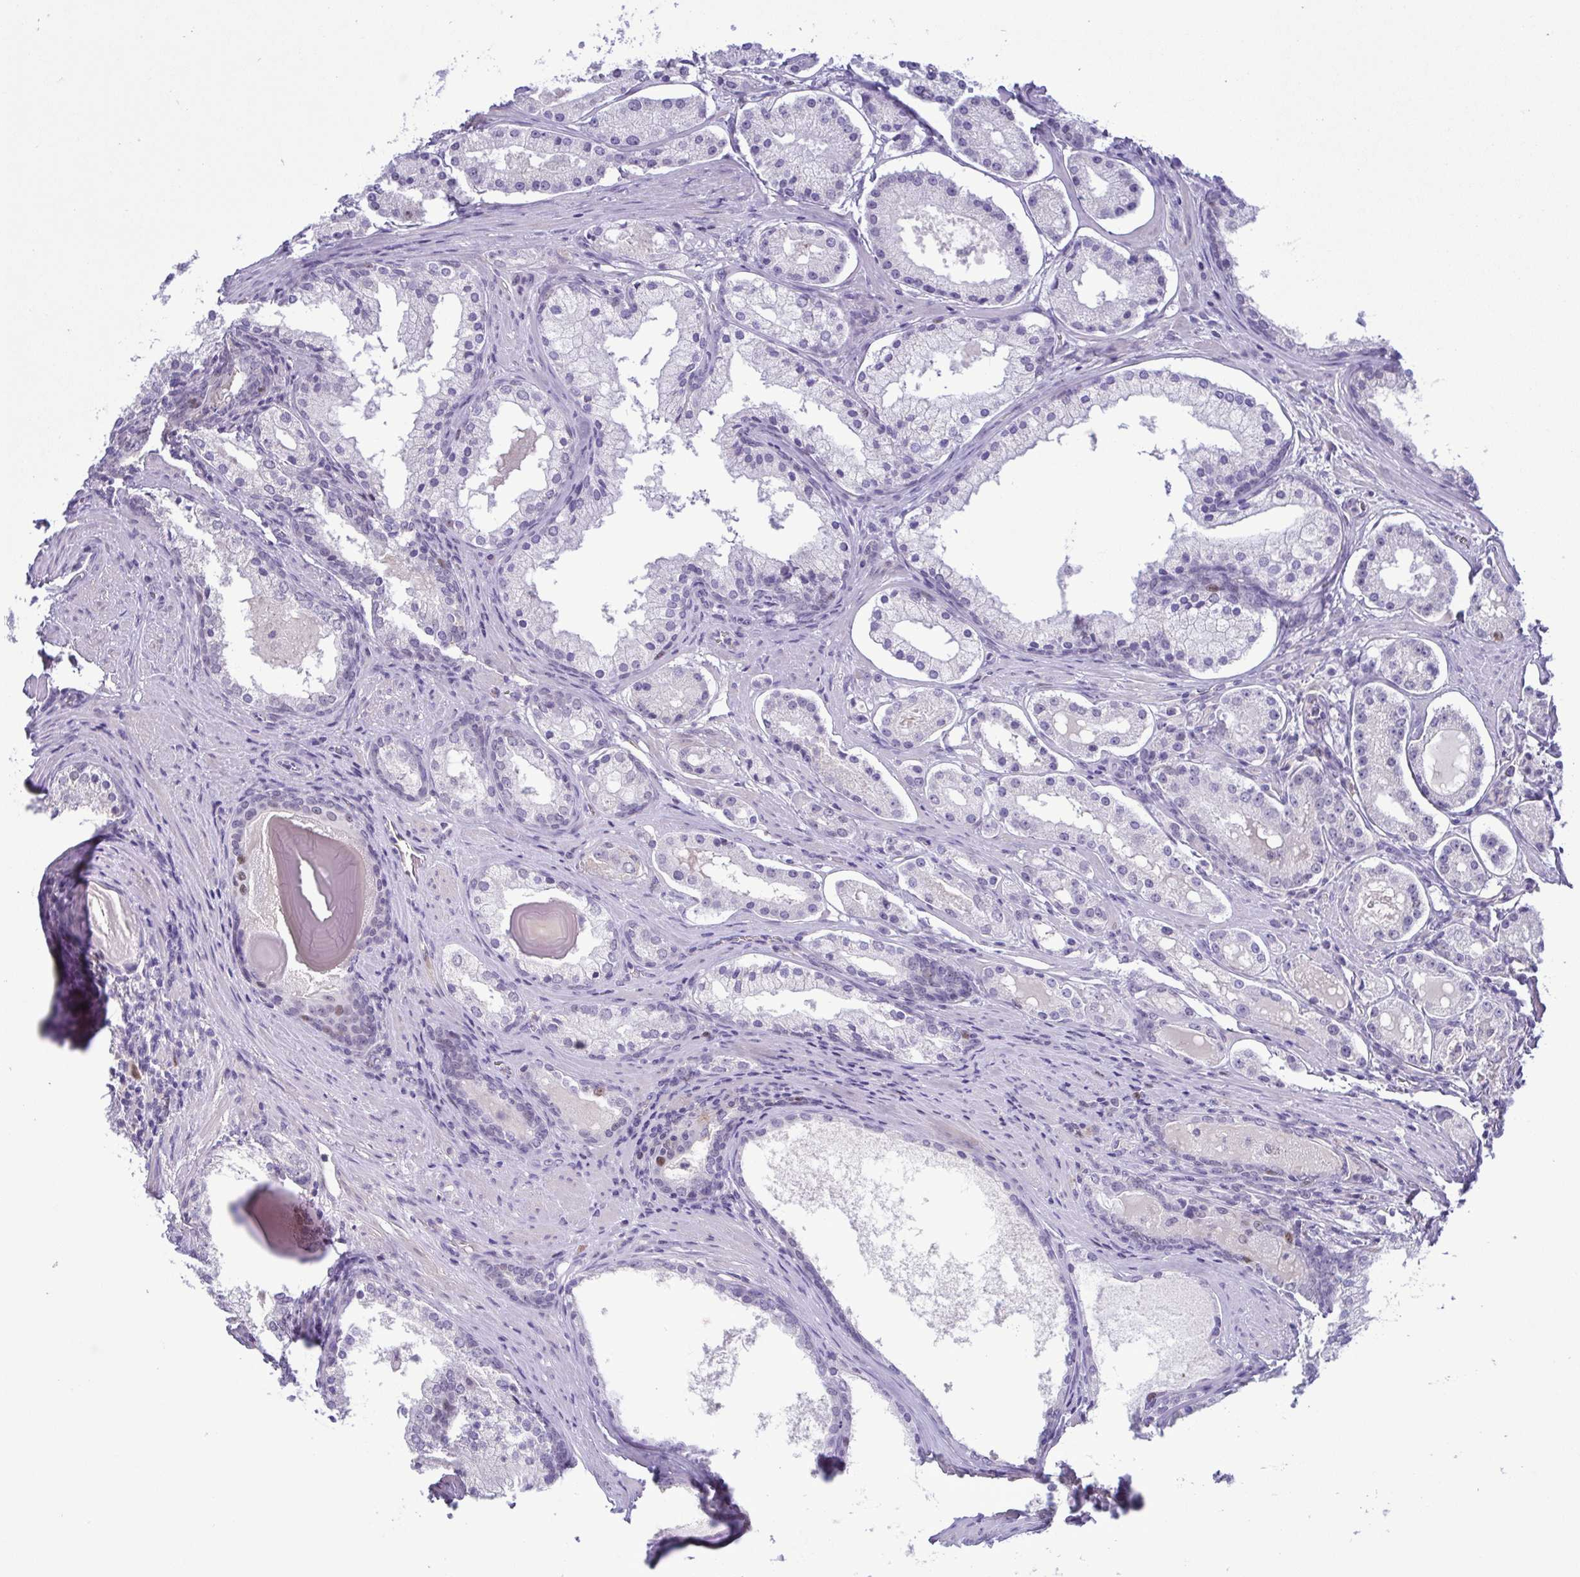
{"staining": {"intensity": "negative", "quantity": "none", "location": "none"}, "tissue": "prostate cancer", "cell_type": "Tumor cells", "image_type": "cancer", "snomed": [{"axis": "morphology", "description": "Adenocarcinoma, Low grade"}, {"axis": "topography", "description": "Prostate"}], "caption": "Protein analysis of low-grade adenocarcinoma (prostate) demonstrates no significant positivity in tumor cells.", "gene": "TIPIN", "patient": {"sex": "male", "age": 57}}